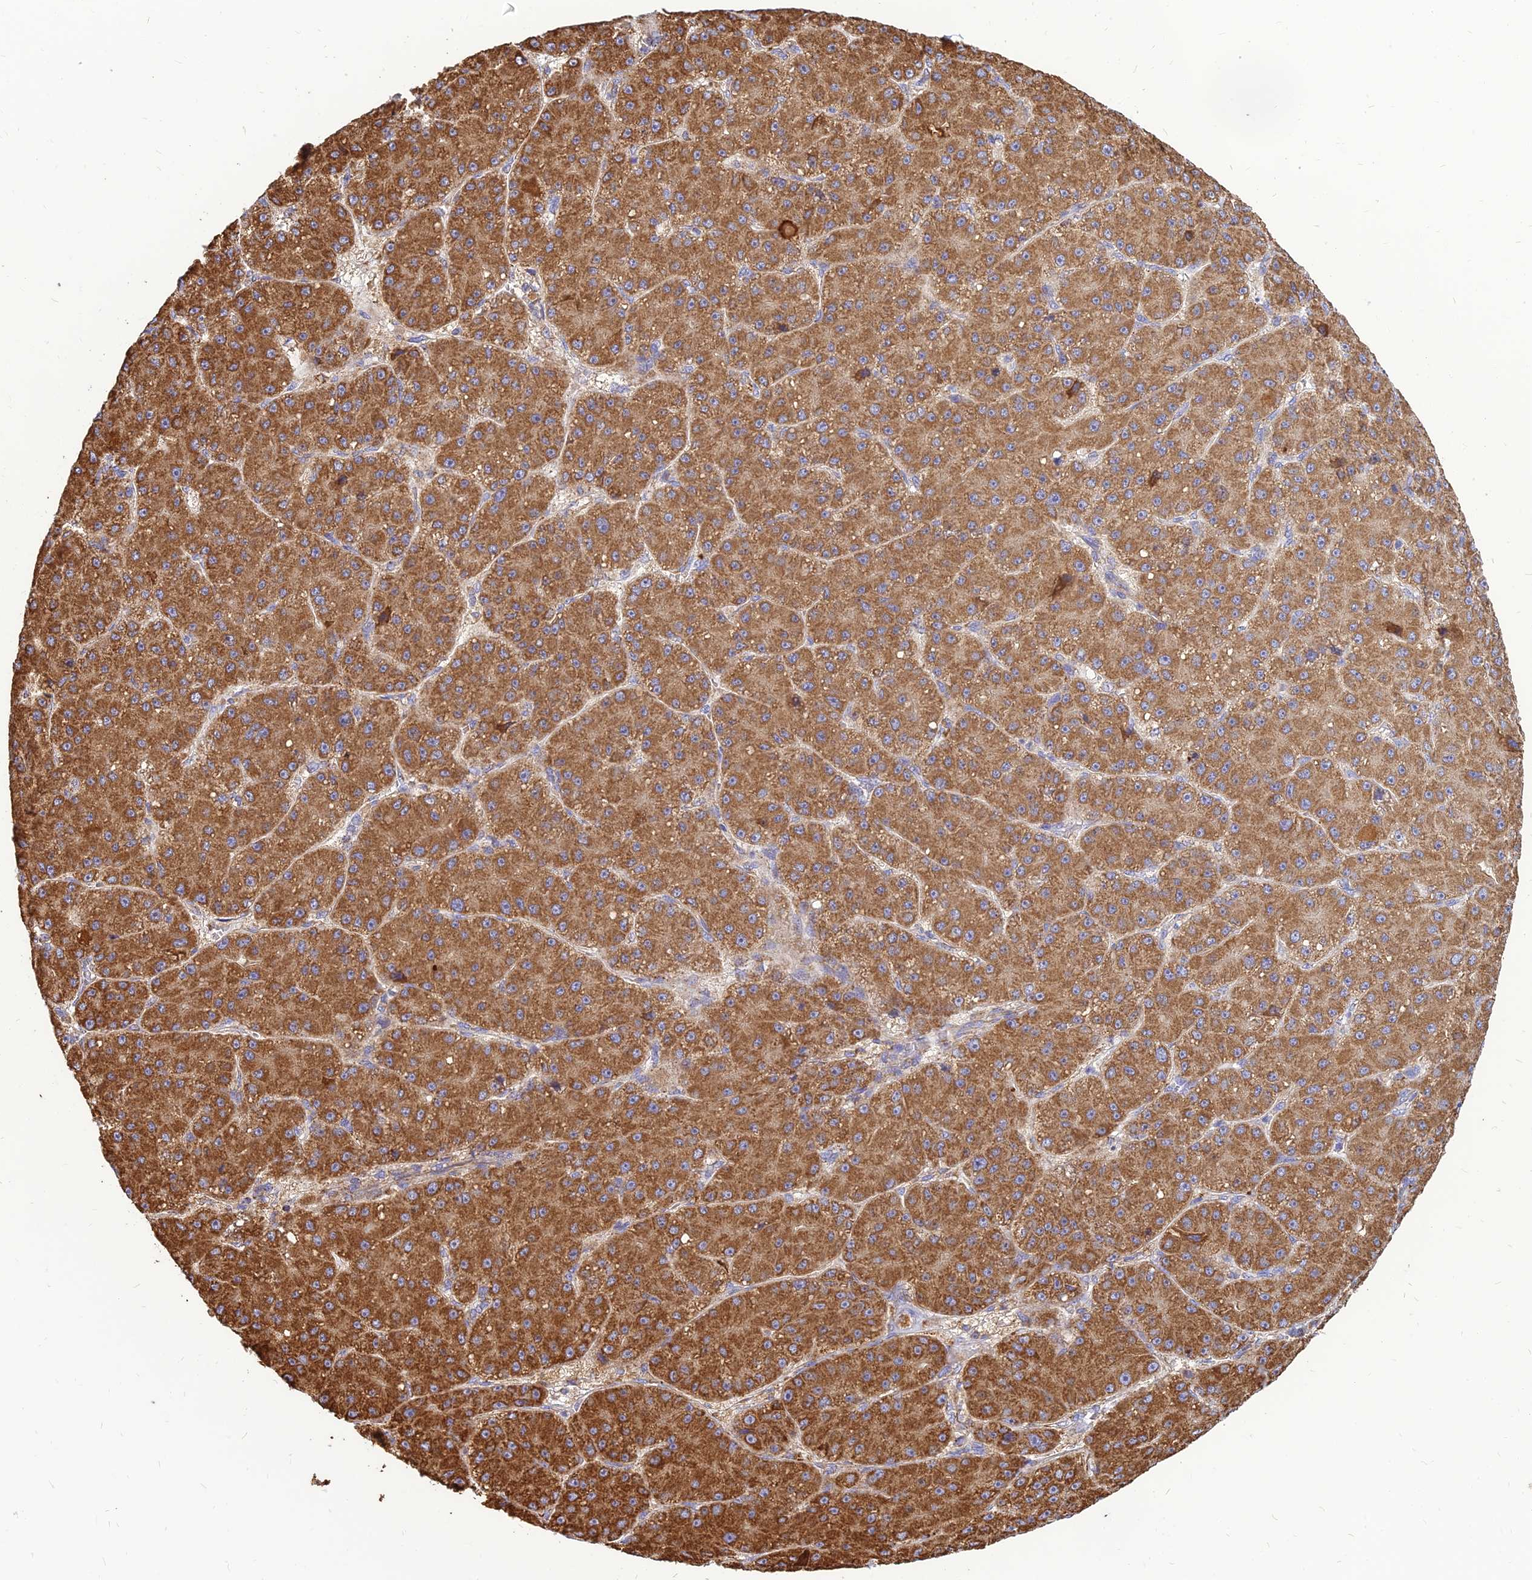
{"staining": {"intensity": "strong", "quantity": ">75%", "location": "cytoplasmic/membranous"}, "tissue": "liver cancer", "cell_type": "Tumor cells", "image_type": "cancer", "snomed": [{"axis": "morphology", "description": "Carcinoma, Hepatocellular, NOS"}, {"axis": "topography", "description": "Liver"}], "caption": "IHC of hepatocellular carcinoma (liver) reveals high levels of strong cytoplasmic/membranous staining in approximately >75% of tumor cells.", "gene": "THUMPD2", "patient": {"sex": "male", "age": 67}}